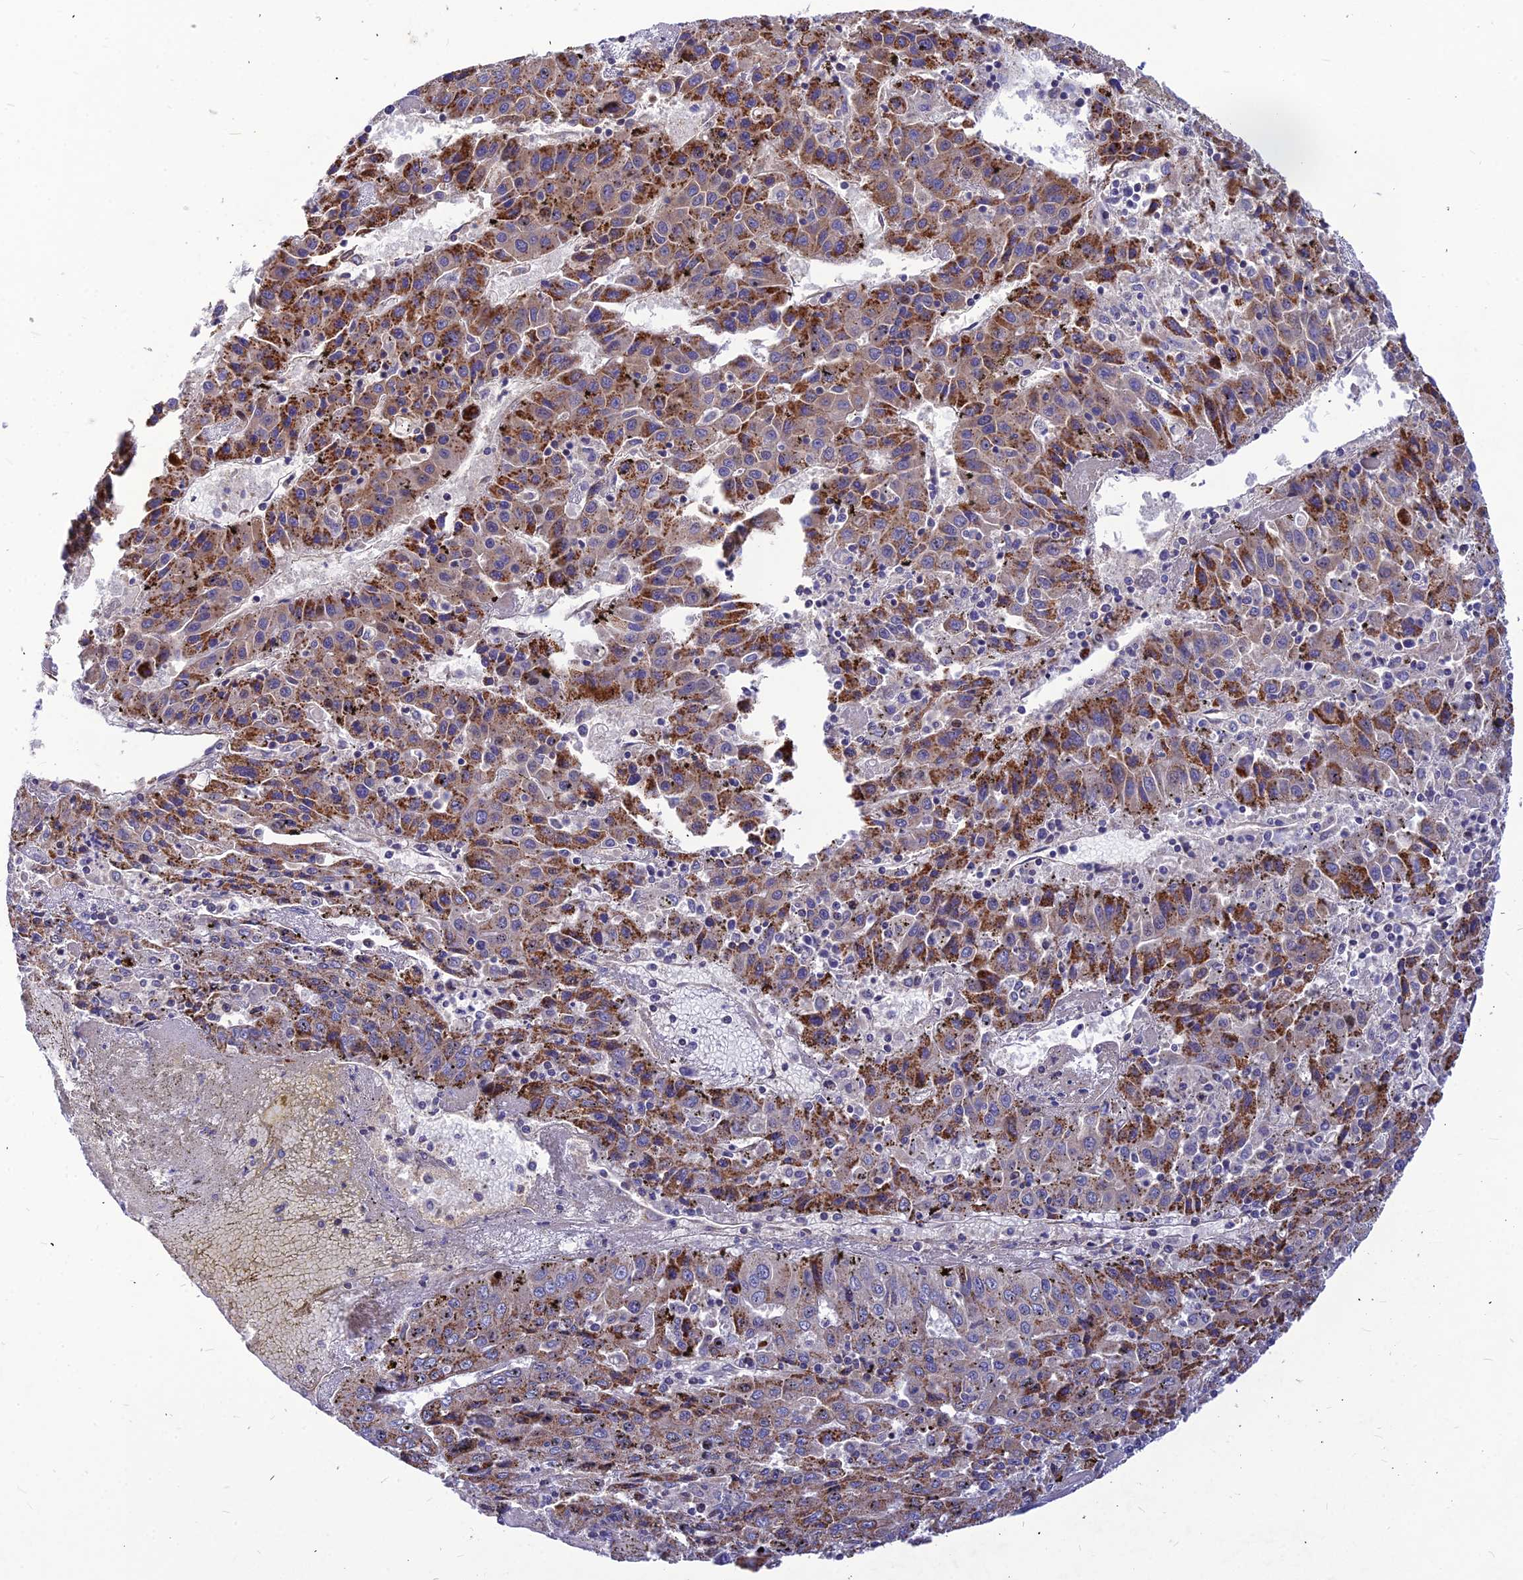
{"staining": {"intensity": "moderate", "quantity": ">75%", "location": "cytoplasmic/membranous"}, "tissue": "liver cancer", "cell_type": "Tumor cells", "image_type": "cancer", "snomed": [{"axis": "morphology", "description": "Carcinoma, Hepatocellular, NOS"}, {"axis": "topography", "description": "Liver"}], "caption": "This histopathology image reveals immunohistochemistry (IHC) staining of hepatocellular carcinoma (liver), with medium moderate cytoplasmic/membranous staining in approximately >75% of tumor cells.", "gene": "ASPHD1", "patient": {"sex": "female", "age": 53}}